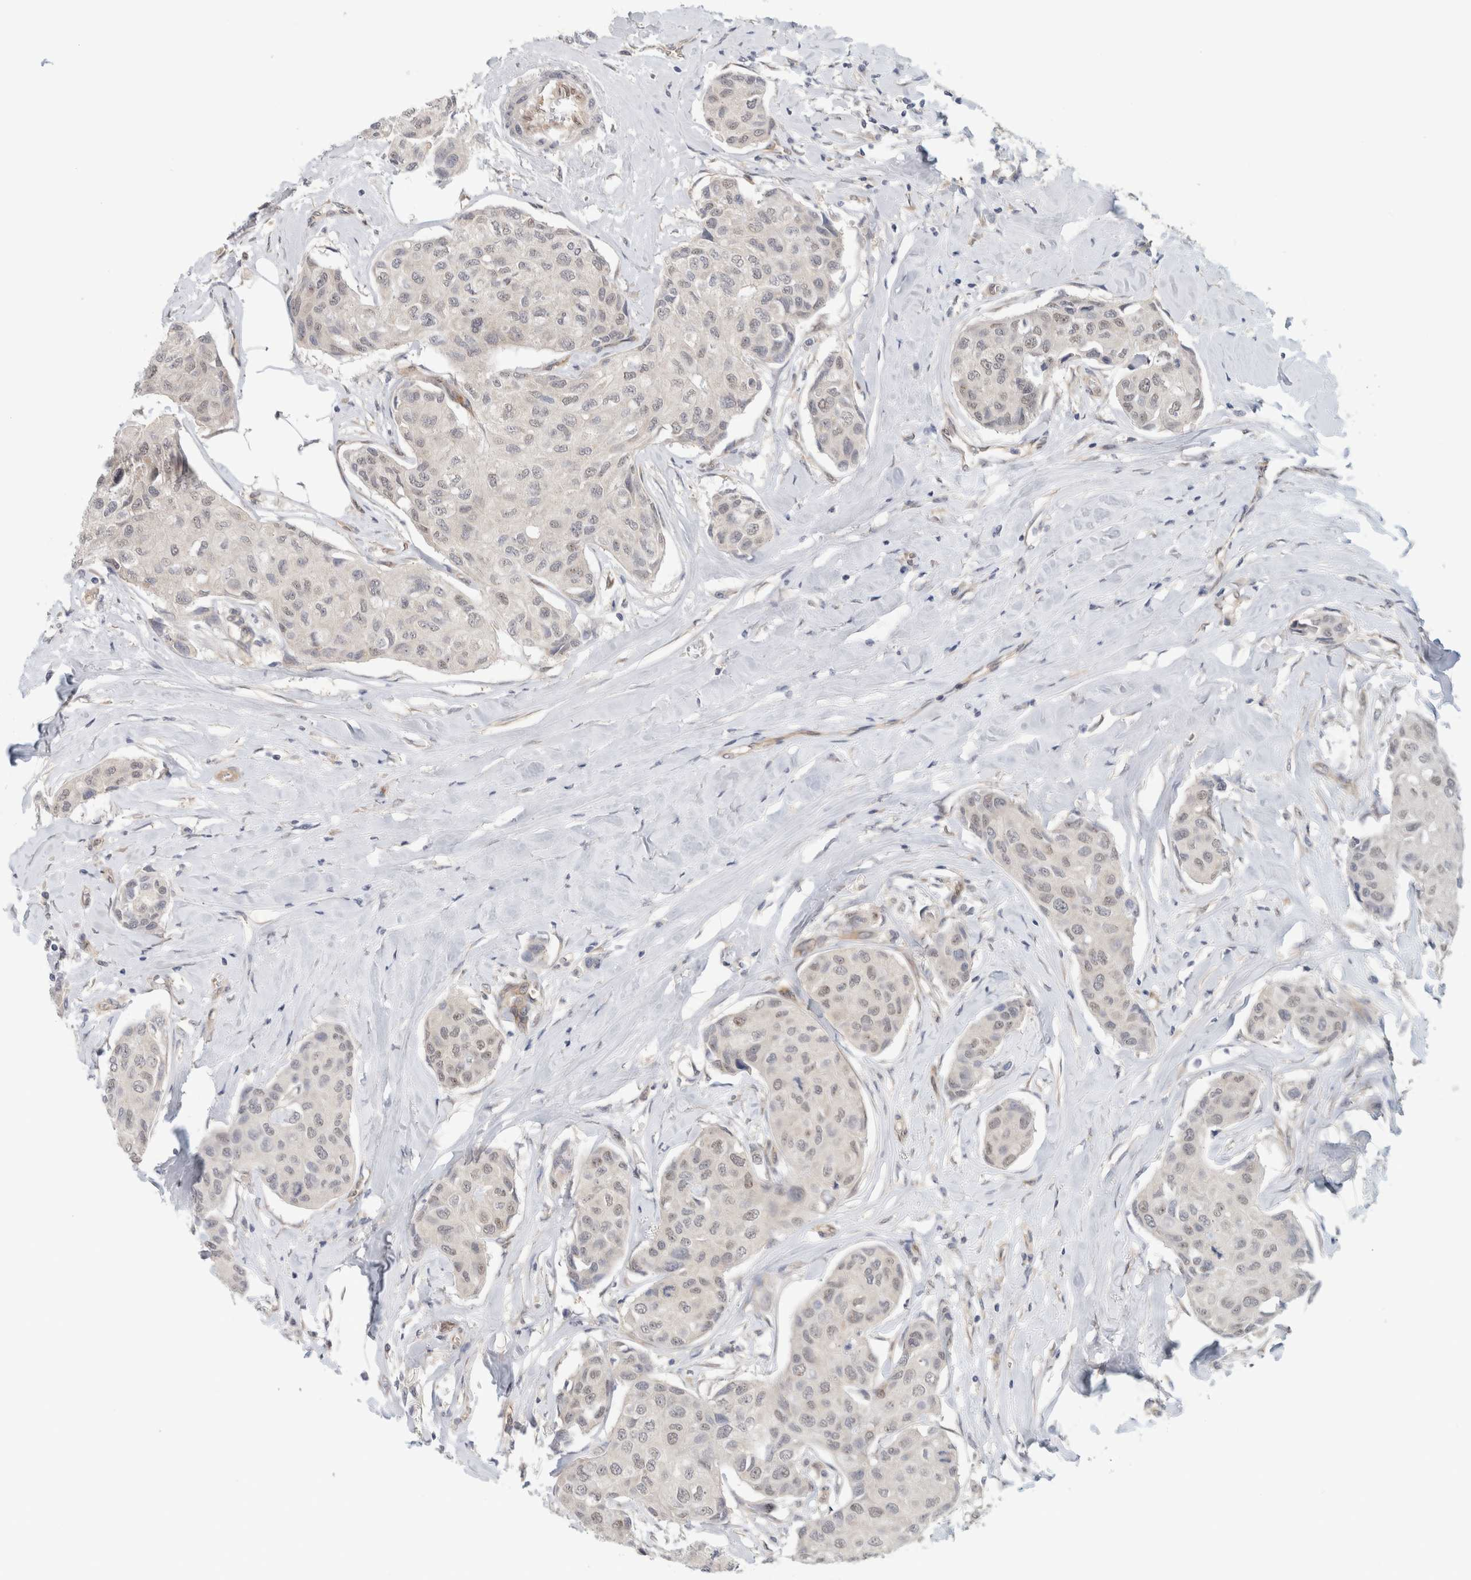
{"staining": {"intensity": "weak", "quantity": "<25%", "location": "nuclear"}, "tissue": "breast cancer", "cell_type": "Tumor cells", "image_type": "cancer", "snomed": [{"axis": "morphology", "description": "Duct carcinoma"}, {"axis": "topography", "description": "Breast"}], "caption": "This image is of breast cancer (invasive ductal carcinoma) stained with immunohistochemistry to label a protein in brown with the nuclei are counter-stained blue. There is no expression in tumor cells.", "gene": "EIF4G3", "patient": {"sex": "female", "age": 80}}